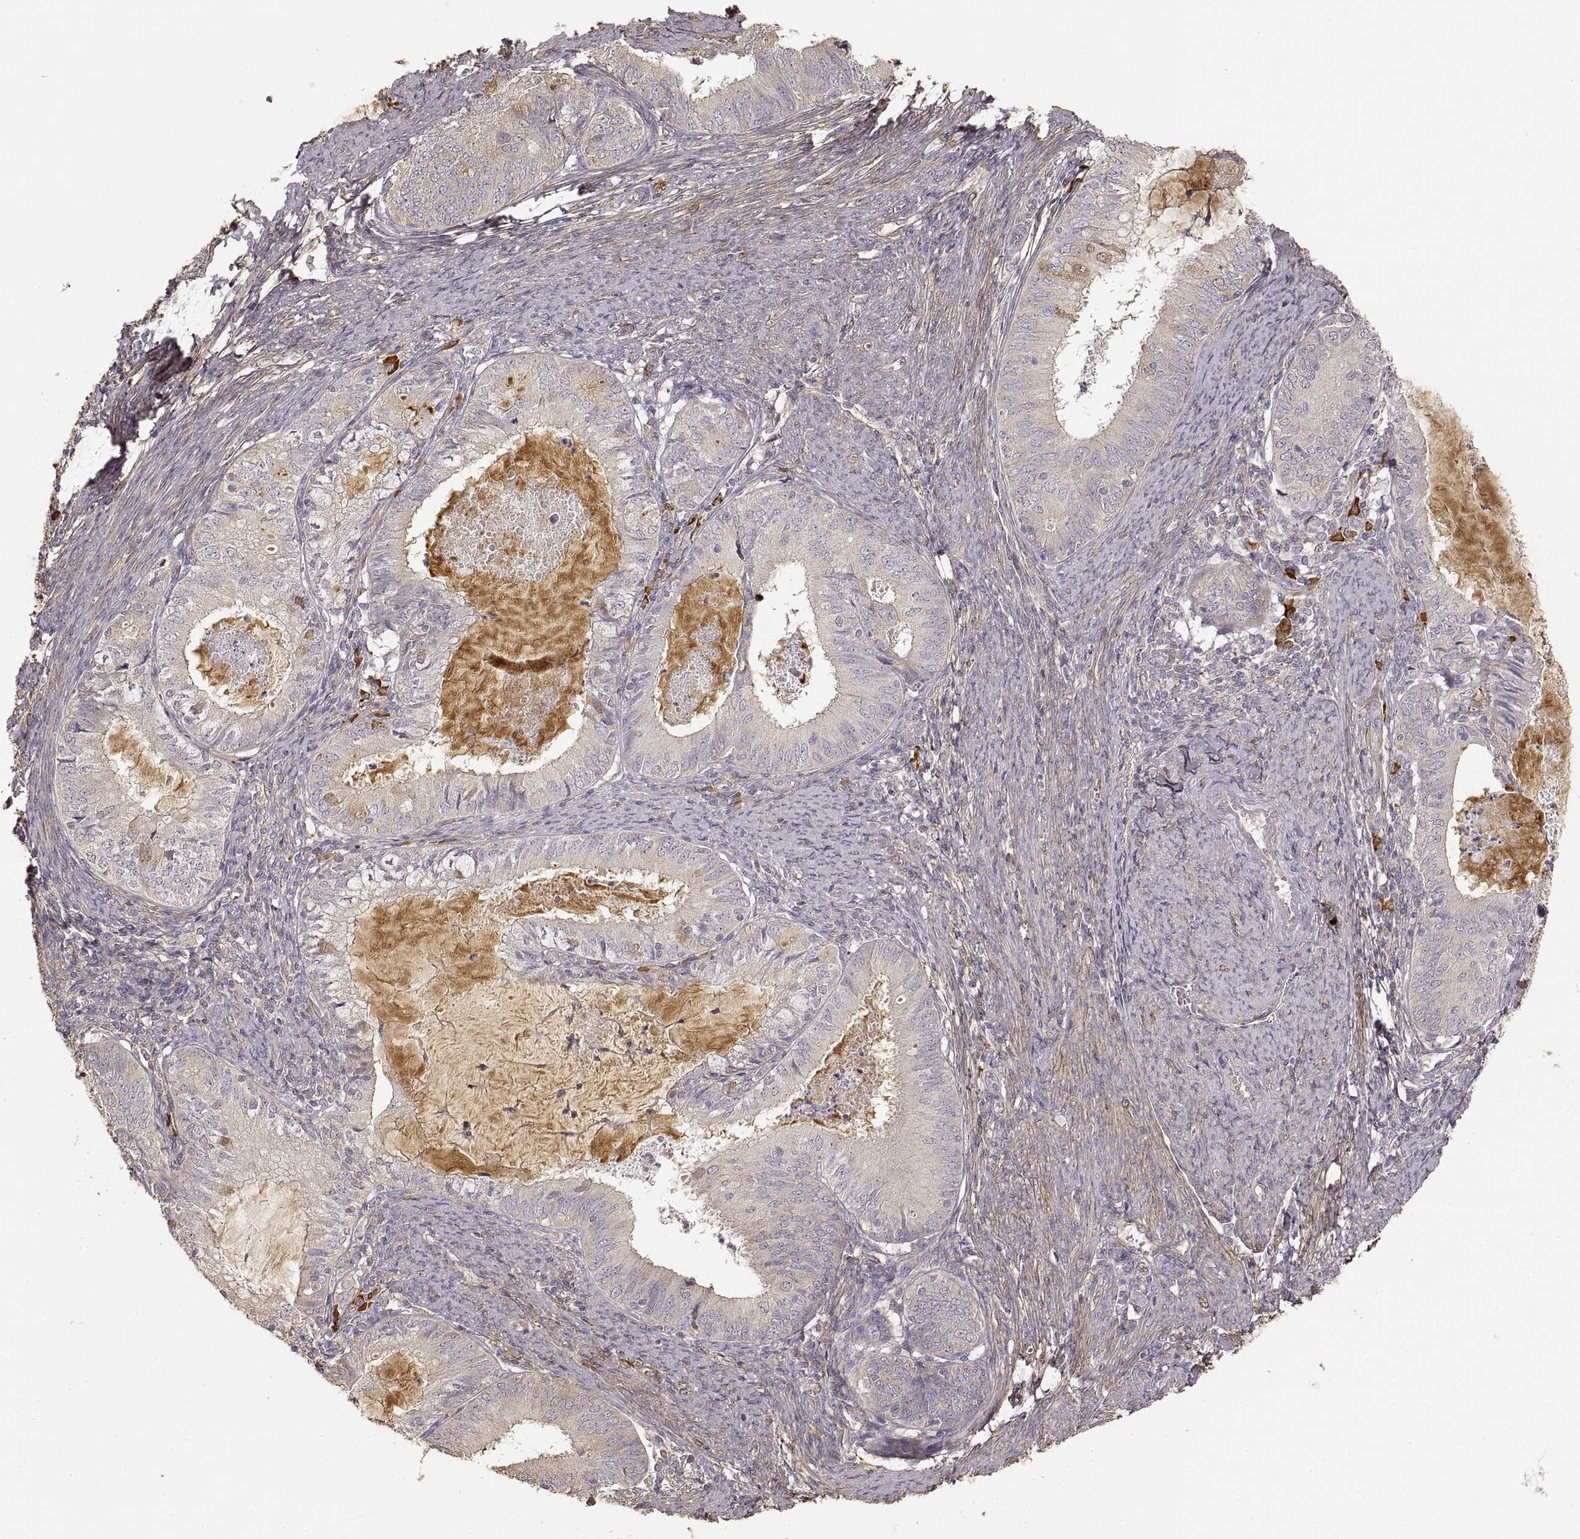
{"staining": {"intensity": "weak", "quantity": "<25%", "location": "cytoplasmic/membranous"}, "tissue": "endometrial cancer", "cell_type": "Tumor cells", "image_type": "cancer", "snomed": [{"axis": "morphology", "description": "Adenocarcinoma, NOS"}, {"axis": "topography", "description": "Endometrium"}], "caption": "Tumor cells are negative for protein expression in human endometrial cancer. Nuclei are stained in blue.", "gene": "LAMA4", "patient": {"sex": "female", "age": 57}}